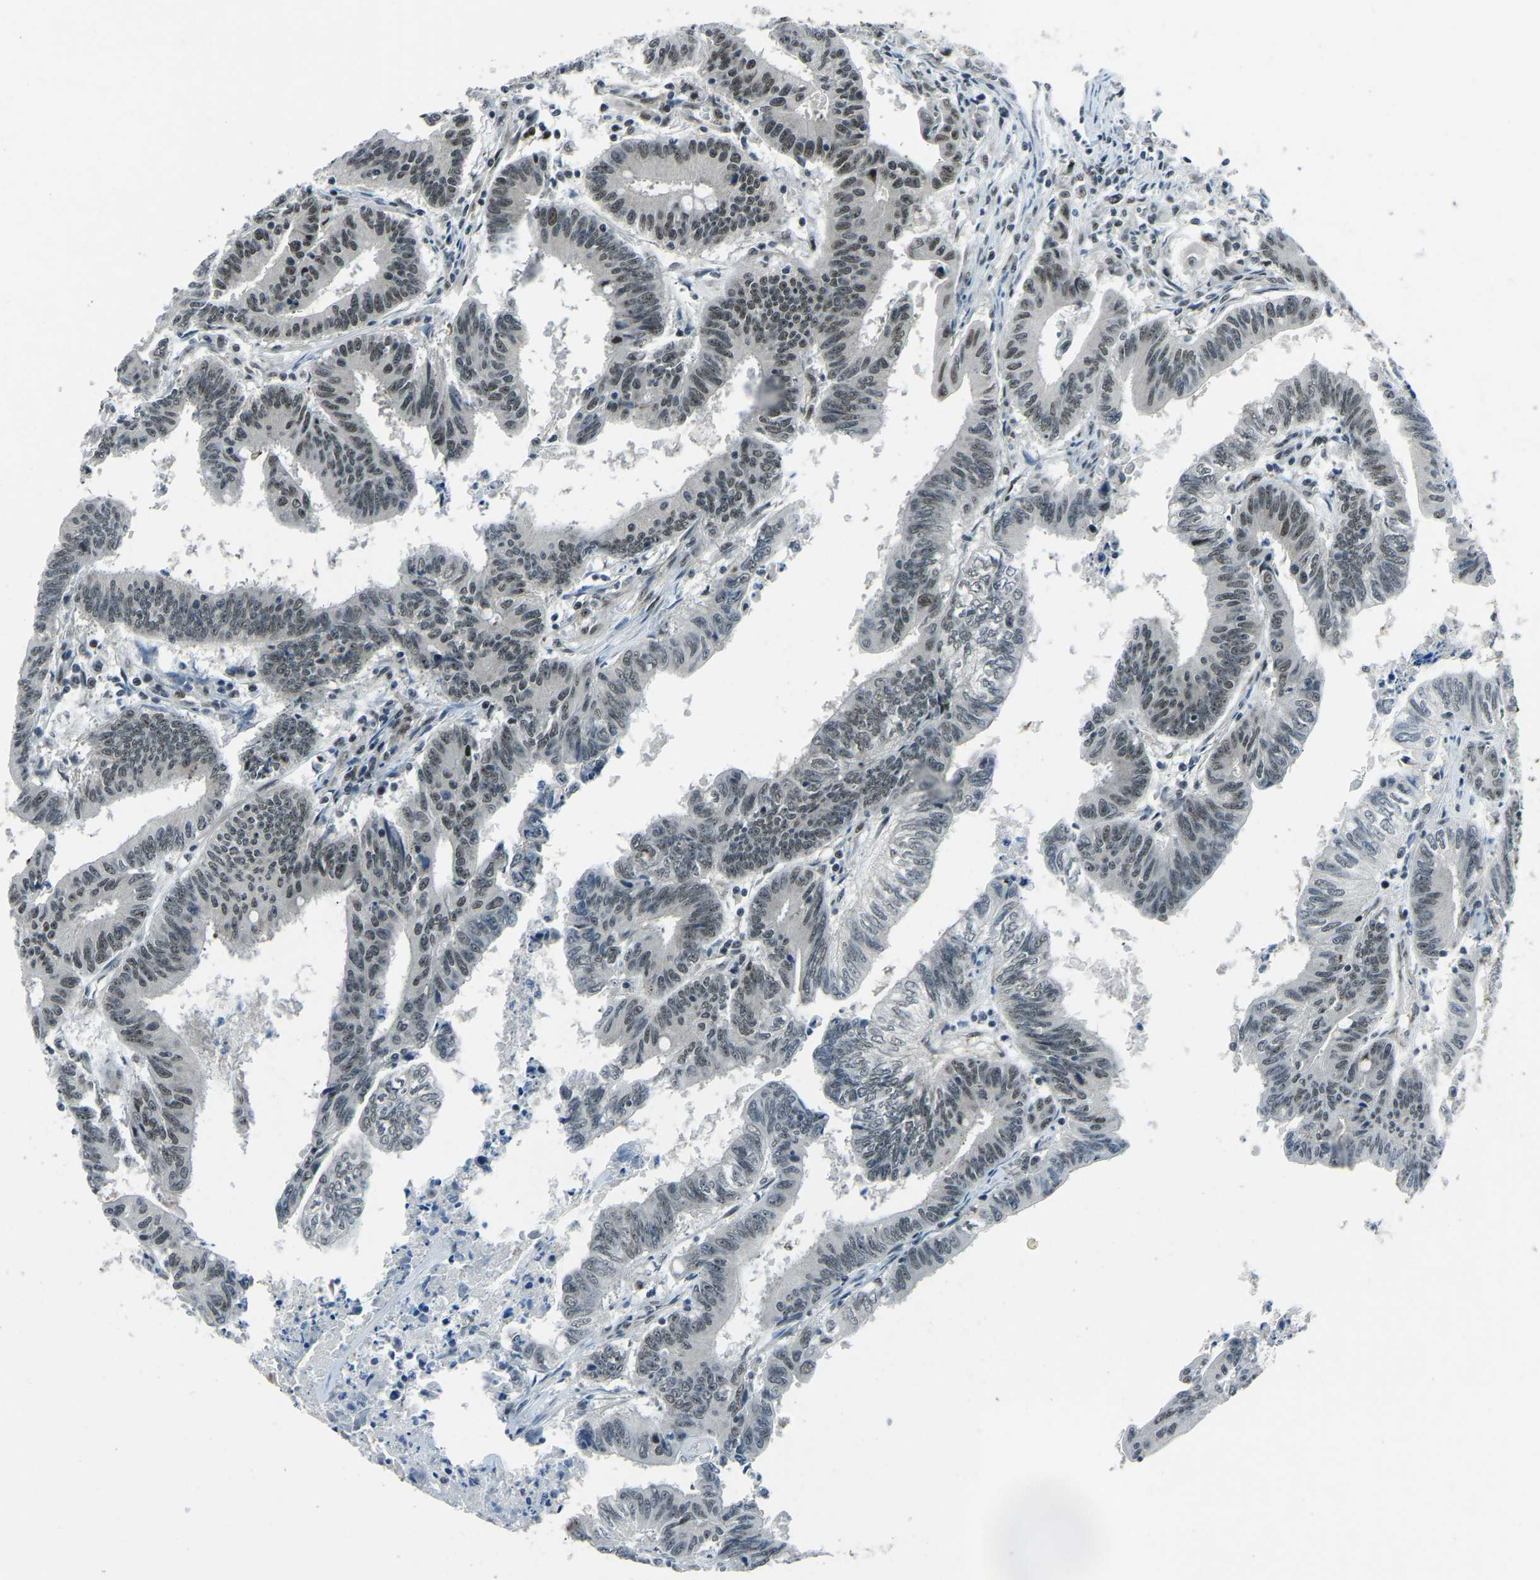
{"staining": {"intensity": "weak", "quantity": ">75%", "location": "nuclear"}, "tissue": "colorectal cancer", "cell_type": "Tumor cells", "image_type": "cancer", "snomed": [{"axis": "morphology", "description": "Adenocarcinoma, NOS"}, {"axis": "topography", "description": "Colon"}], "caption": "IHC photomicrograph of neoplastic tissue: colorectal cancer (adenocarcinoma) stained using immunohistochemistry (IHC) shows low levels of weak protein expression localized specifically in the nuclear of tumor cells, appearing as a nuclear brown color.", "gene": "PRCC", "patient": {"sex": "male", "age": 45}}